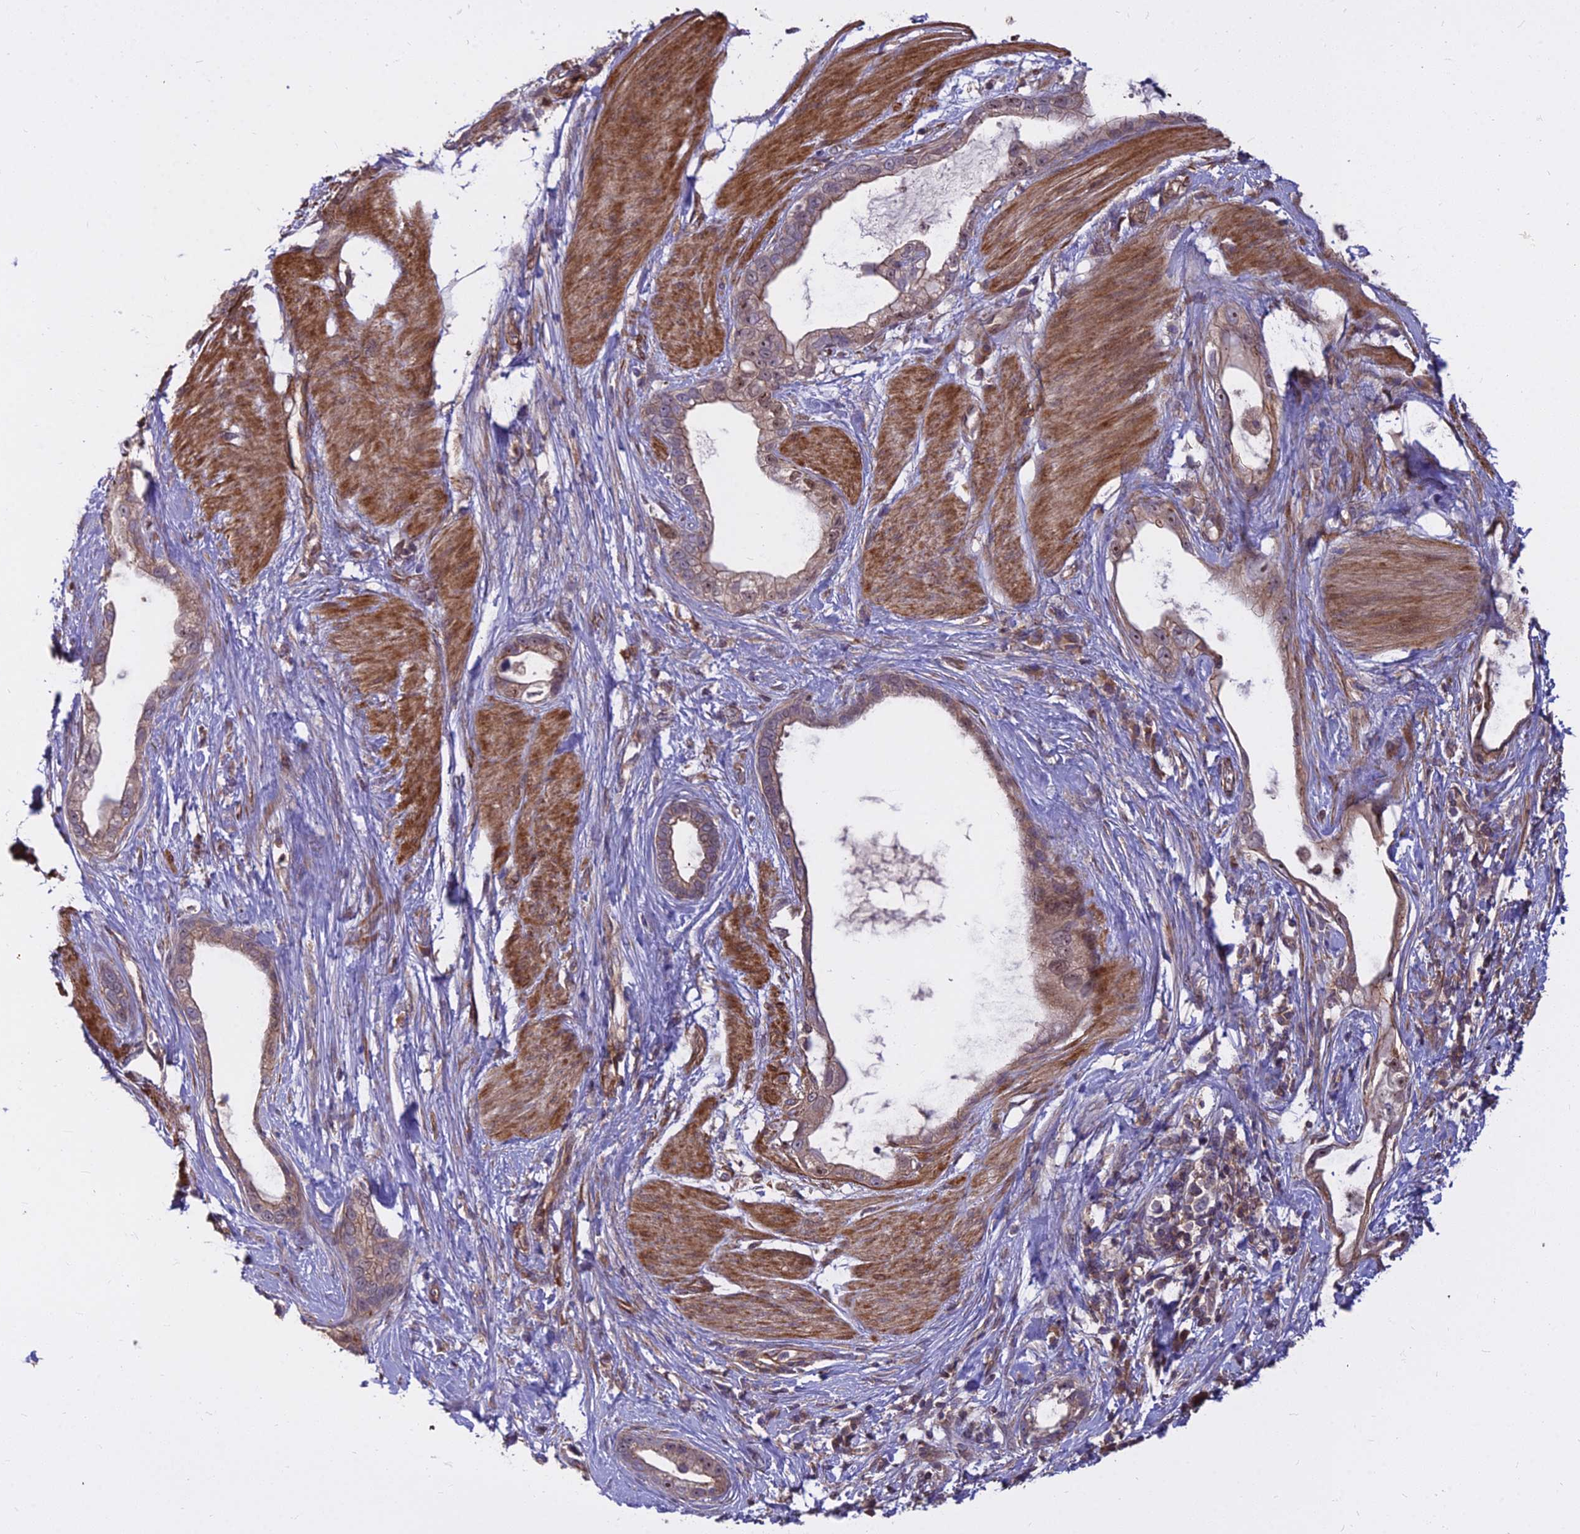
{"staining": {"intensity": "moderate", "quantity": ">75%", "location": "cytoplasmic/membranous,nuclear"}, "tissue": "stomach cancer", "cell_type": "Tumor cells", "image_type": "cancer", "snomed": [{"axis": "morphology", "description": "Adenocarcinoma, NOS"}, {"axis": "topography", "description": "Stomach"}], "caption": "IHC of human stomach adenocarcinoma shows medium levels of moderate cytoplasmic/membranous and nuclear staining in approximately >75% of tumor cells.", "gene": "TCEA3", "patient": {"sex": "male", "age": 55}}